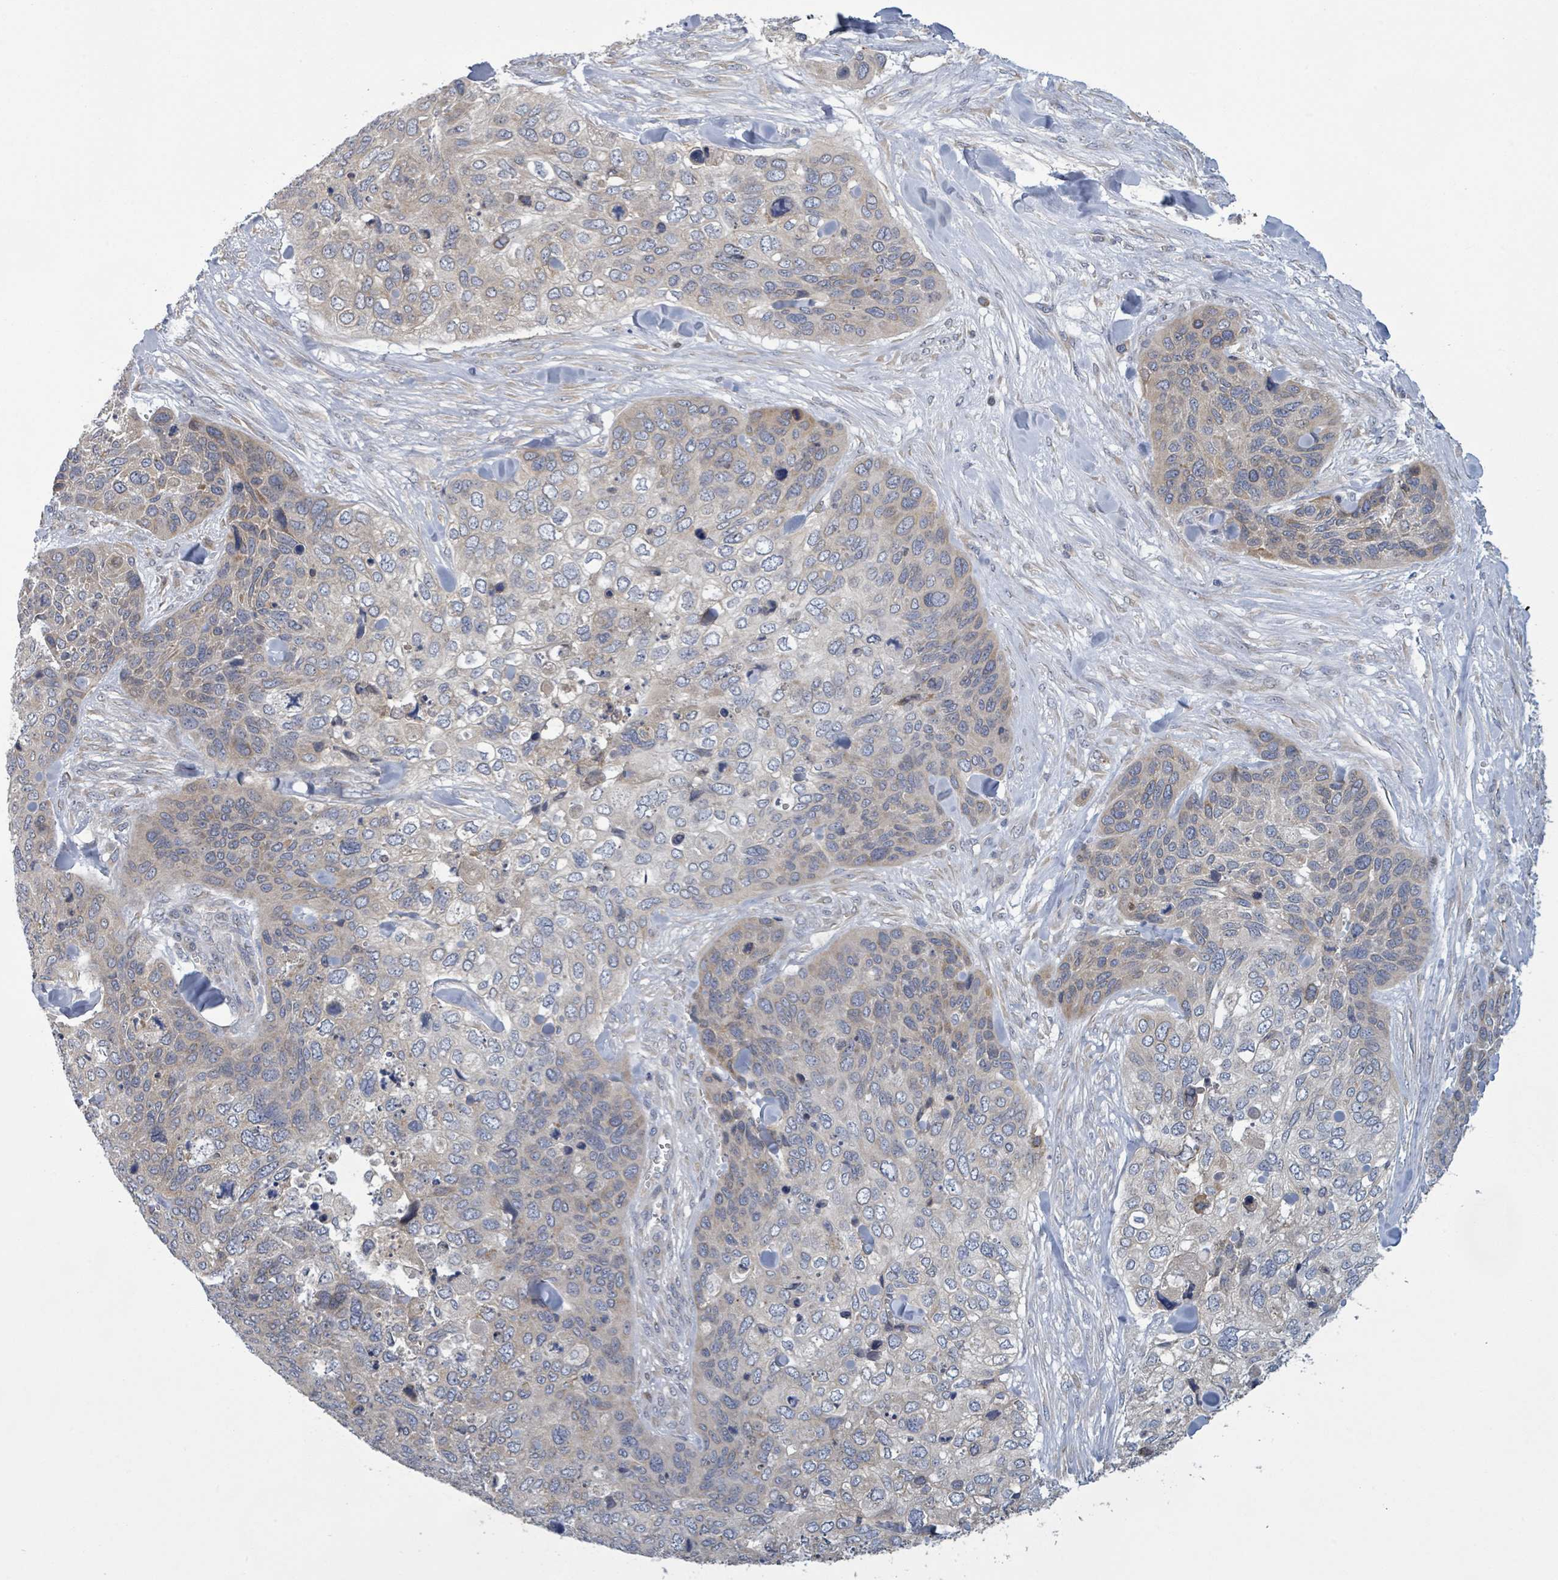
{"staining": {"intensity": "weak", "quantity": "<25%", "location": "cytoplasmic/membranous"}, "tissue": "skin cancer", "cell_type": "Tumor cells", "image_type": "cancer", "snomed": [{"axis": "morphology", "description": "Basal cell carcinoma"}, {"axis": "topography", "description": "Skin"}], "caption": "There is no significant expression in tumor cells of basal cell carcinoma (skin).", "gene": "ATP13A1", "patient": {"sex": "female", "age": 74}}